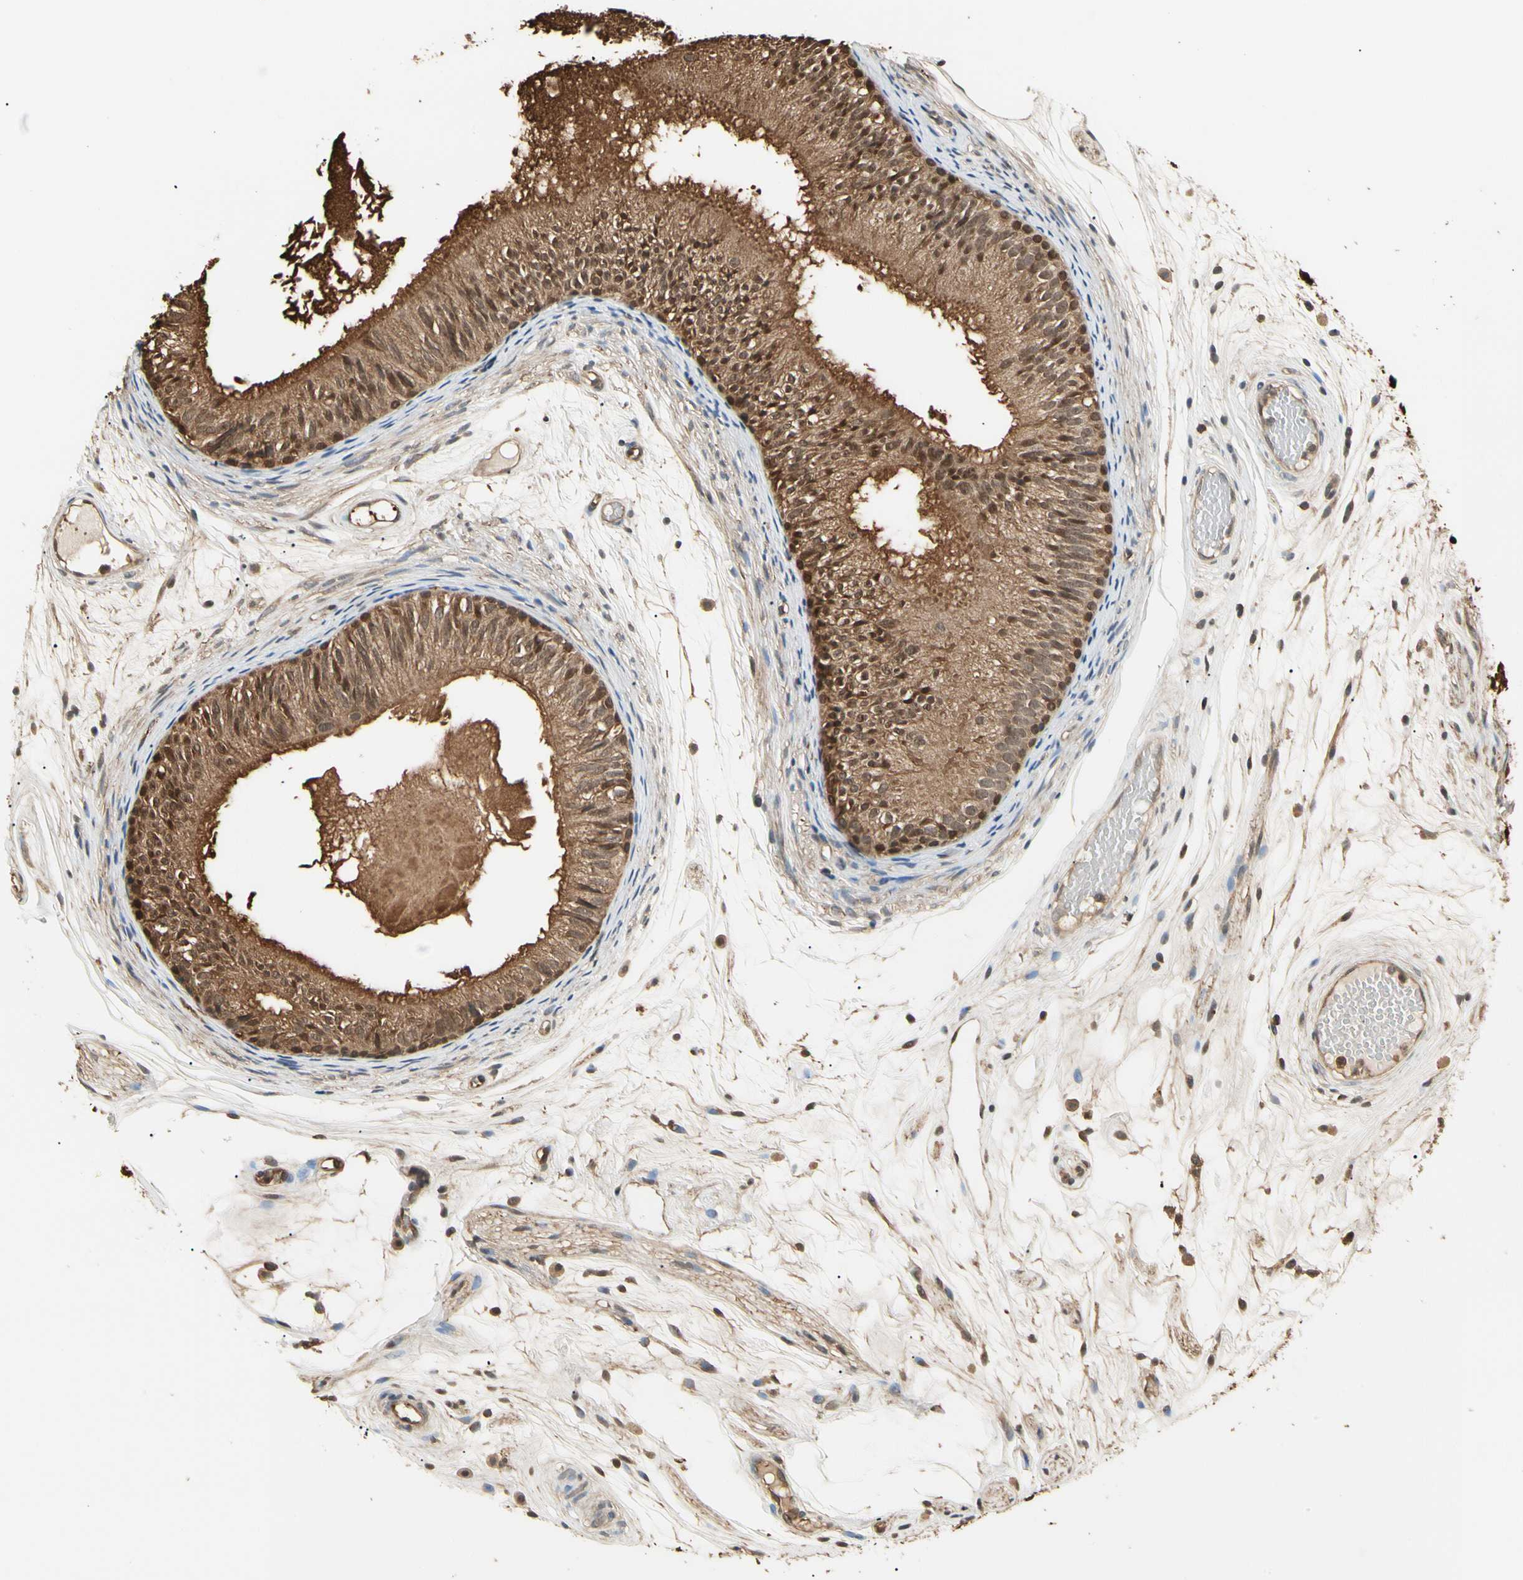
{"staining": {"intensity": "strong", "quantity": ">75%", "location": "cytoplasmic/membranous,nuclear"}, "tissue": "epididymis", "cell_type": "Glandular cells", "image_type": "normal", "snomed": [{"axis": "morphology", "description": "Normal tissue, NOS"}, {"axis": "morphology", "description": "Atrophy, NOS"}, {"axis": "topography", "description": "Testis"}, {"axis": "topography", "description": "Epididymis"}], "caption": "Immunohistochemical staining of benign human epididymis demonstrates strong cytoplasmic/membranous,nuclear protein positivity in about >75% of glandular cells.", "gene": "YWHAE", "patient": {"sex": "male", "age": 18}}